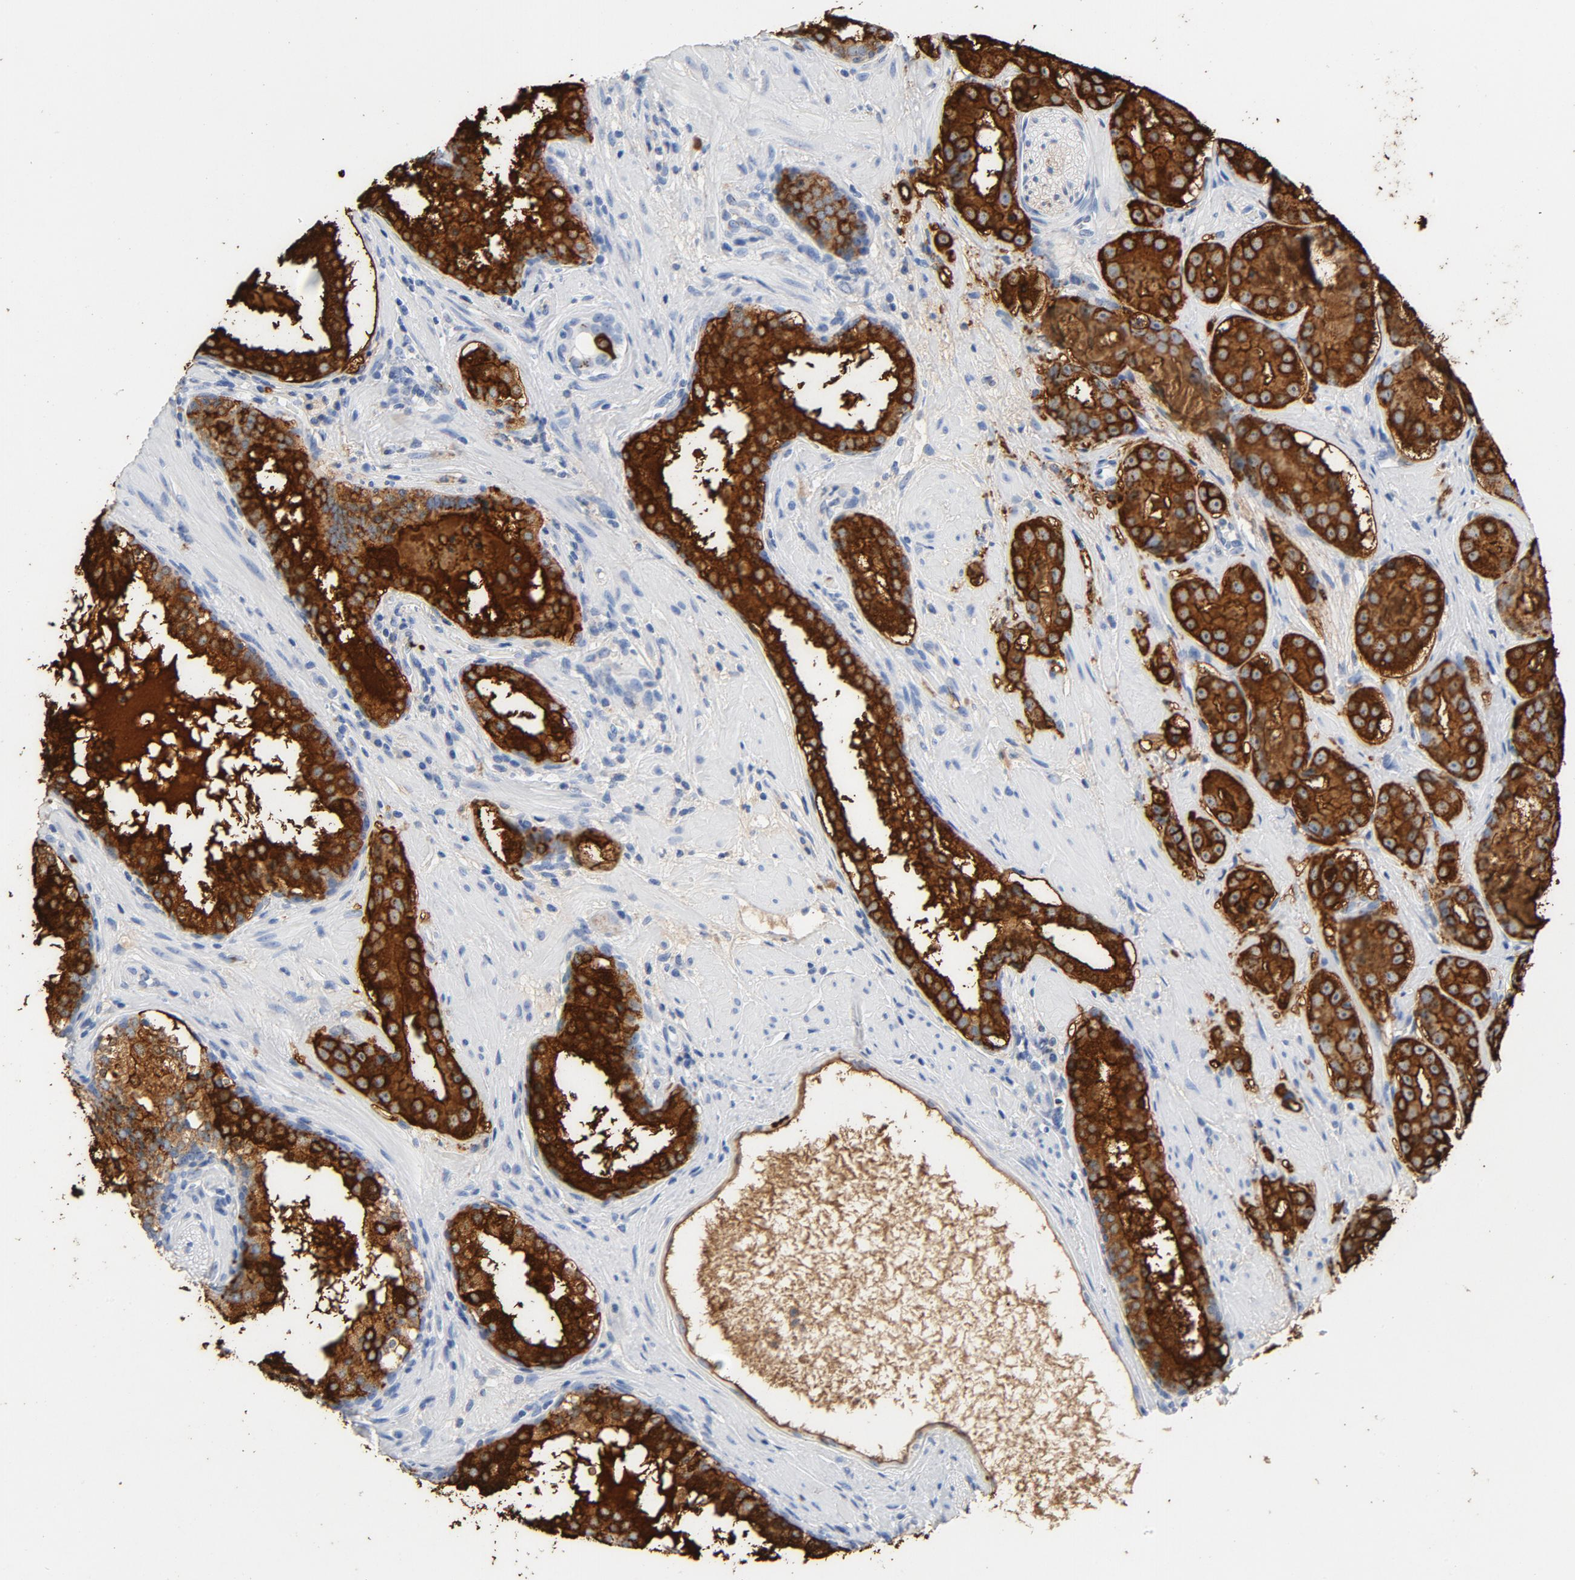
{"staining": {"intensity": "strong", "quantity": ">75%", "location": "cytoplasmic/membranous"}, "tissue": "prostate cancer", "cell_type": "Tumor cells", "image_type": "cancer", "snomed": [{"axis": "morphology", "description": "Adenocarcinoma, Low grade"}, {"axis": "topography", "description": "Prostate"}], "caption": "A high-resolution image shows immunohistochemistry (IHC) staining of prostate adenocarcinoma (low-grade), which shows strong cytoplasmic/membranous positivity in approximately >75% of tumor cells.", "gene": "PTPRB", "patient": {"sex": "male", "age": 59}}